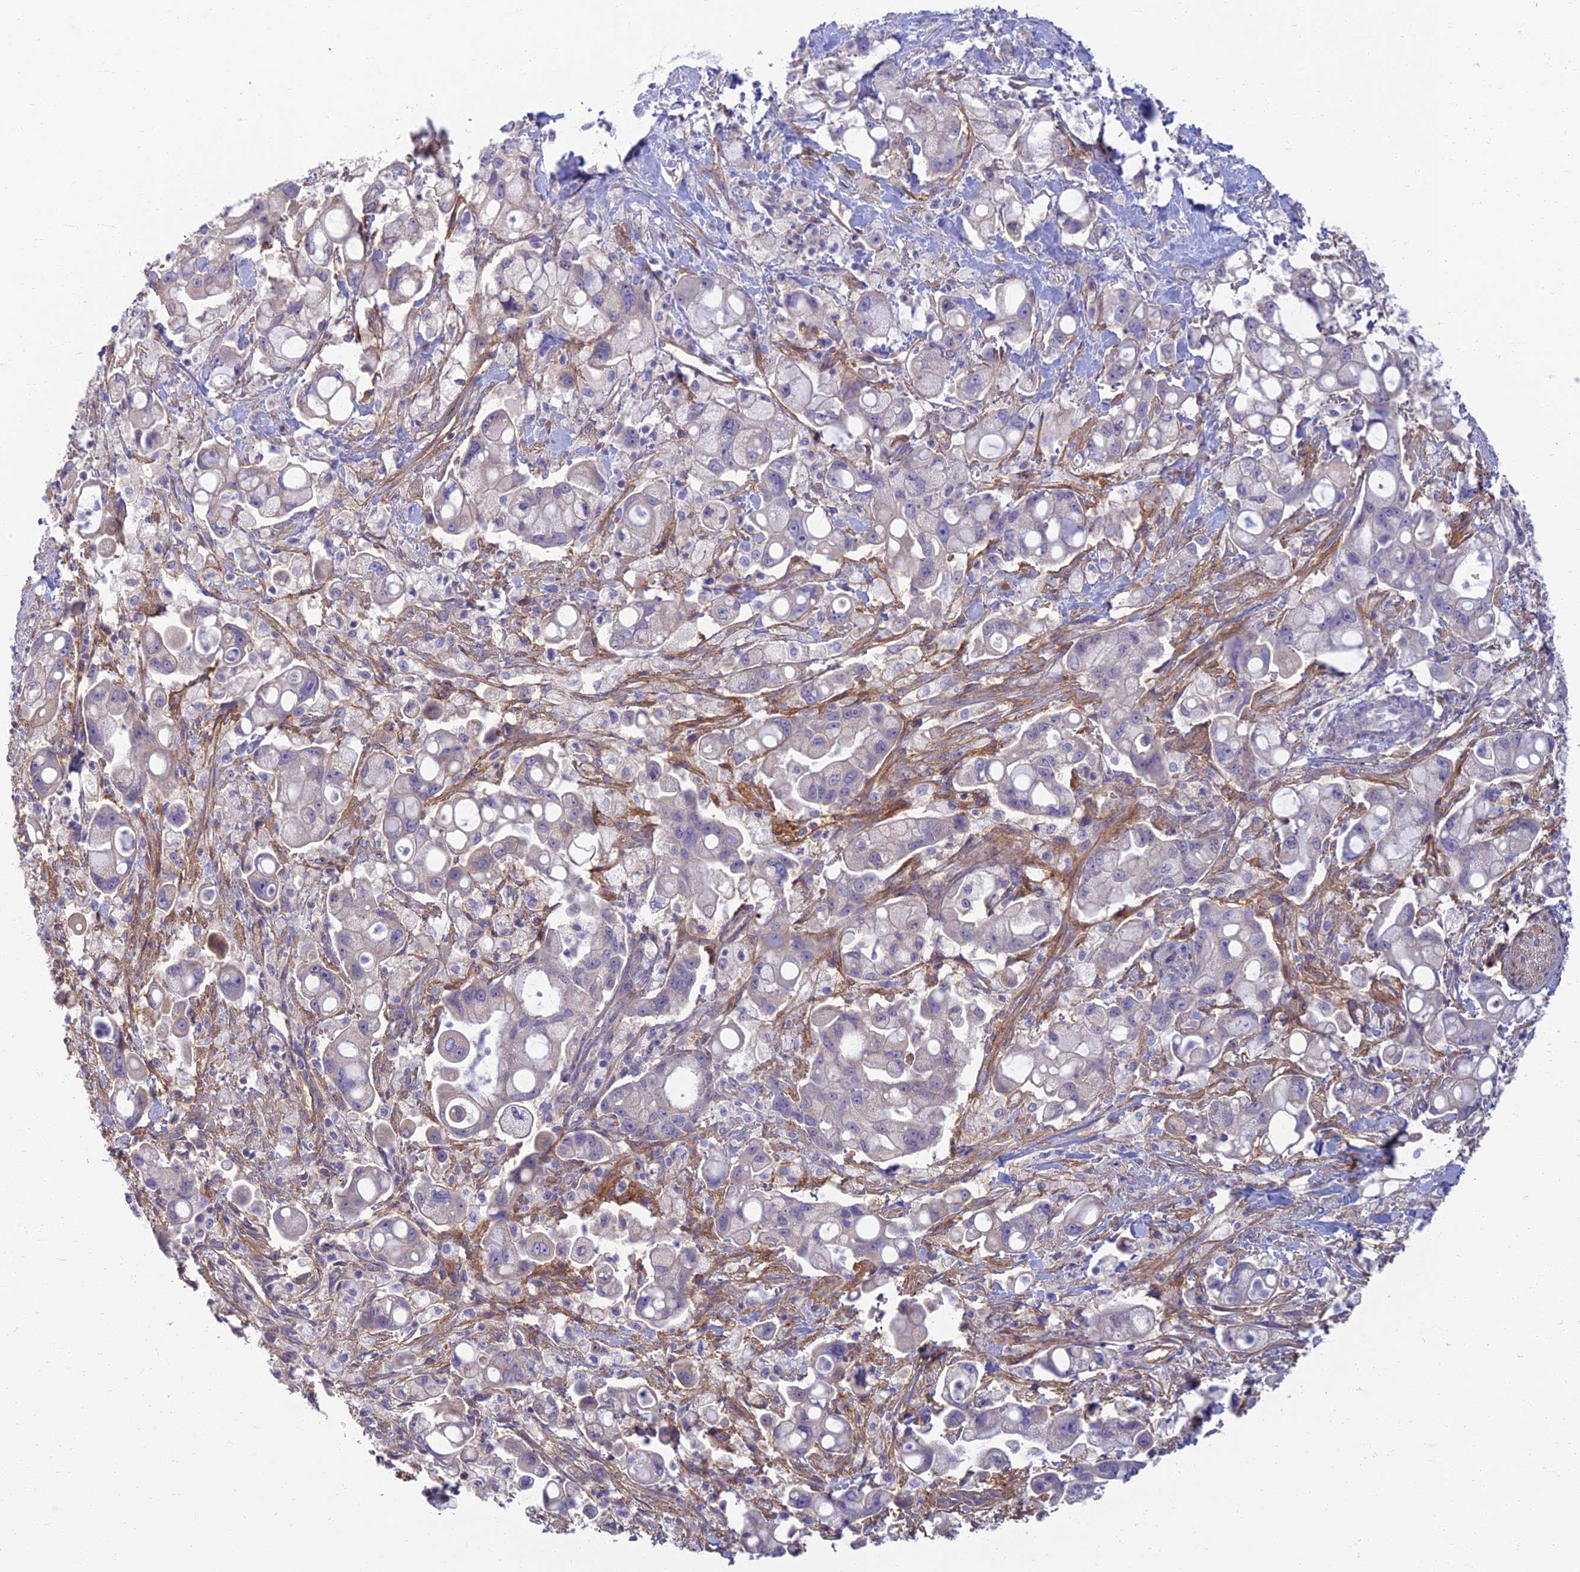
{"staining": {"intensity": "negative", "quantity": "none", "location": "none"}, "tissue": "pancreatic cancer", "cell_type": "Tumor cells", "image_type": "cancer", "snomed": [{"axis": "morphology", "description": "Adenocarcinoma, NOS"}, {"axis": "topography", "description": "Pancreas"}], "caption": "High magnification brightfield microscopy of pancreatic adenocarcinoma stained with DAB (brown) and counterstained with hematoxylin (blue): tumor cells show no significant expression. (Stains: DAB IHC with hematoxylin counter stain, Microscopy: brightfield microscopy at high magnification).", "gene": "NEURL1", "patient": {"sex": "male", "age": 68}}